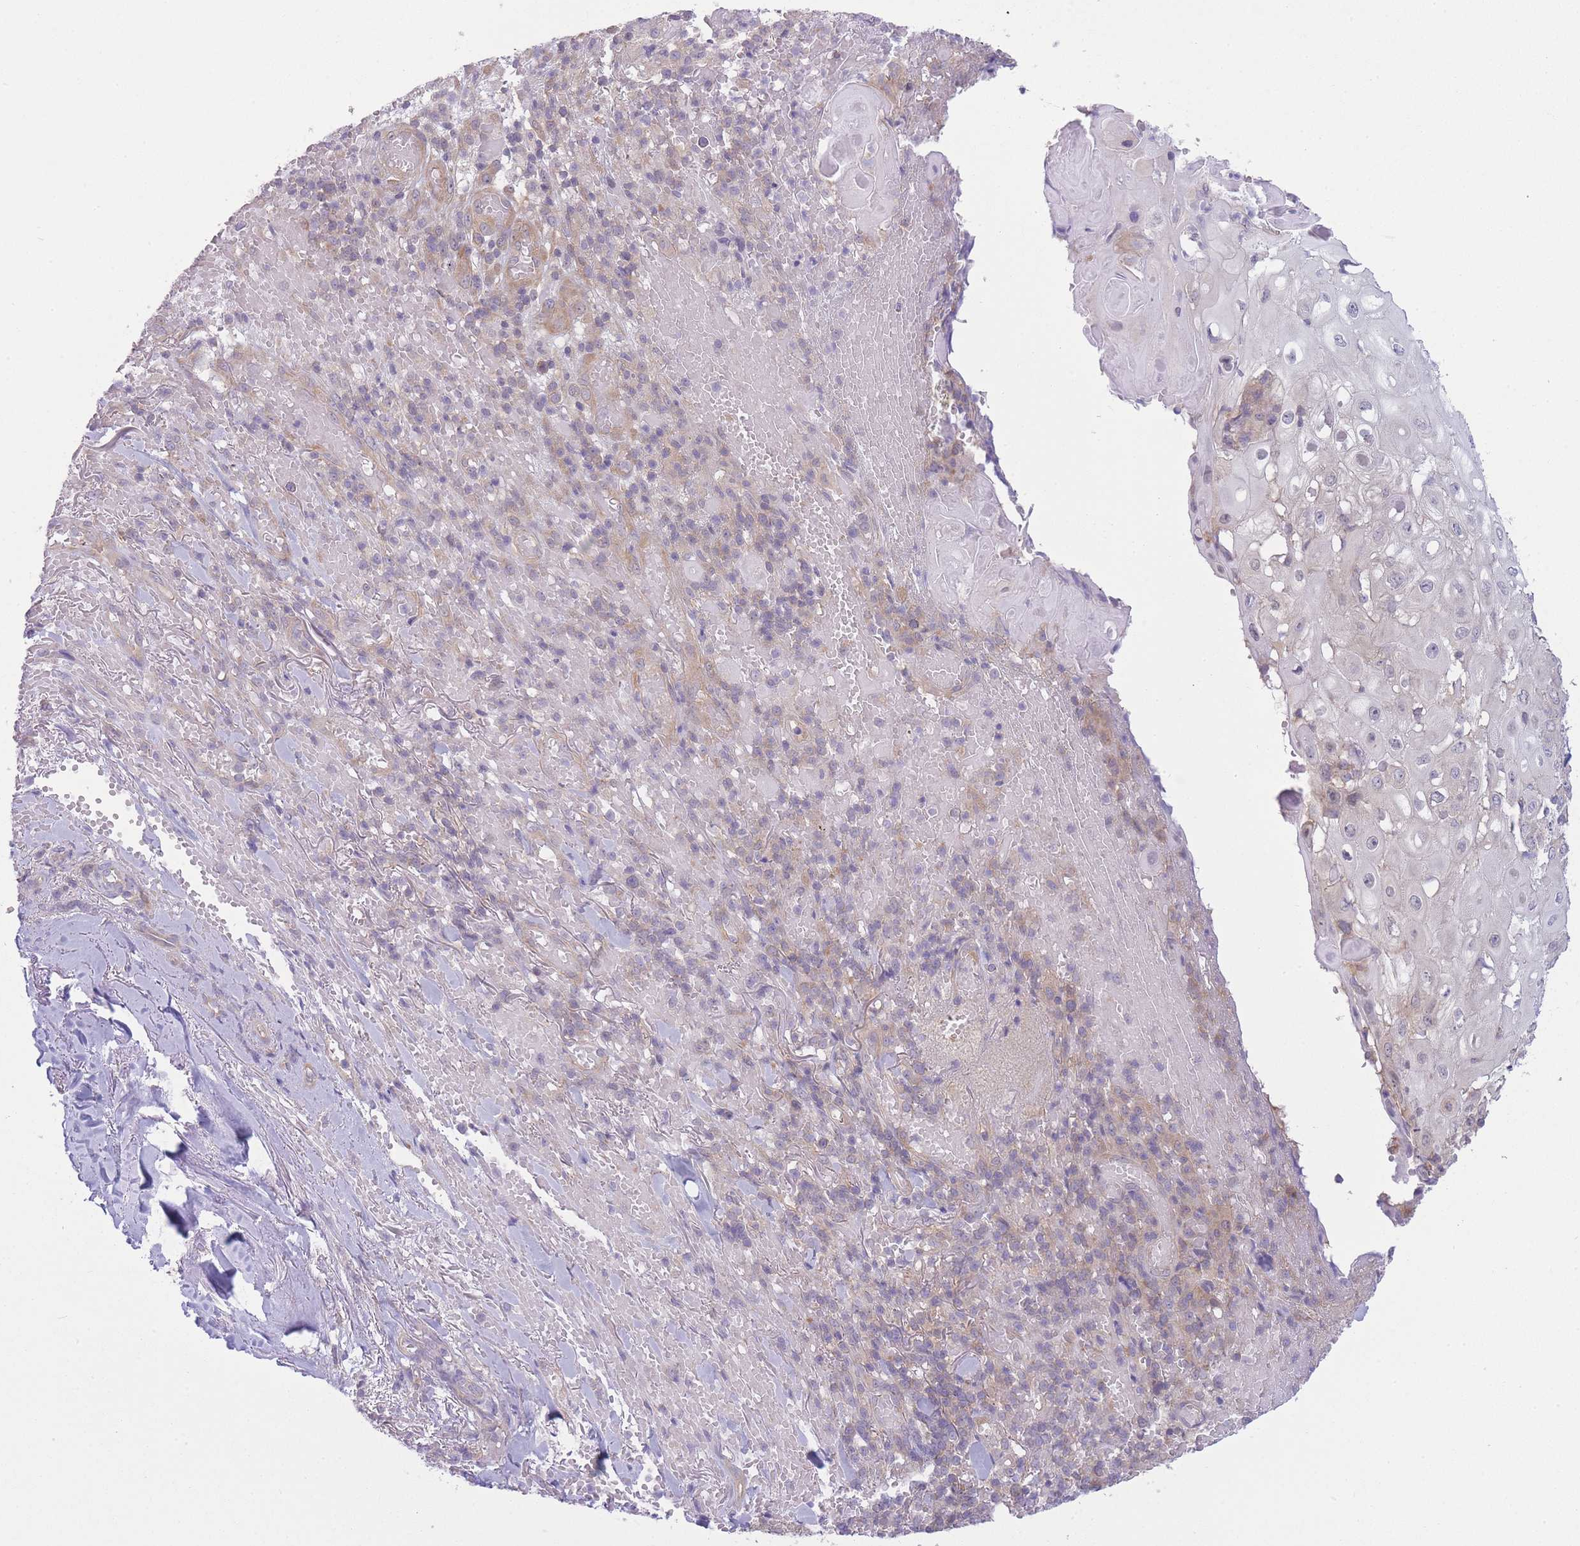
{"staining": {"intensity": "negative", "quantity": "none", "location": "none"}, "tissue": "skin cancer", "cell_type": "Tumor cells", "image_type": "cancer", "snomed": [{"axis": "morphology", "description": "Normal tissue, NOS"}, {"axis": "morphology", "description": "Squamous cell carcinoma, NOS"}, {"axis": "topography", "description": "Skin"}, {"axis": "topography", "description": "Cartilage tissue"}], "caption": "An image of skin cancer (squamous cell carcinoma) stained for a protein shows no brown staining in tumor cells.", "gene": "PFDN6", "patient": {"sex": "female", "age": 79}}